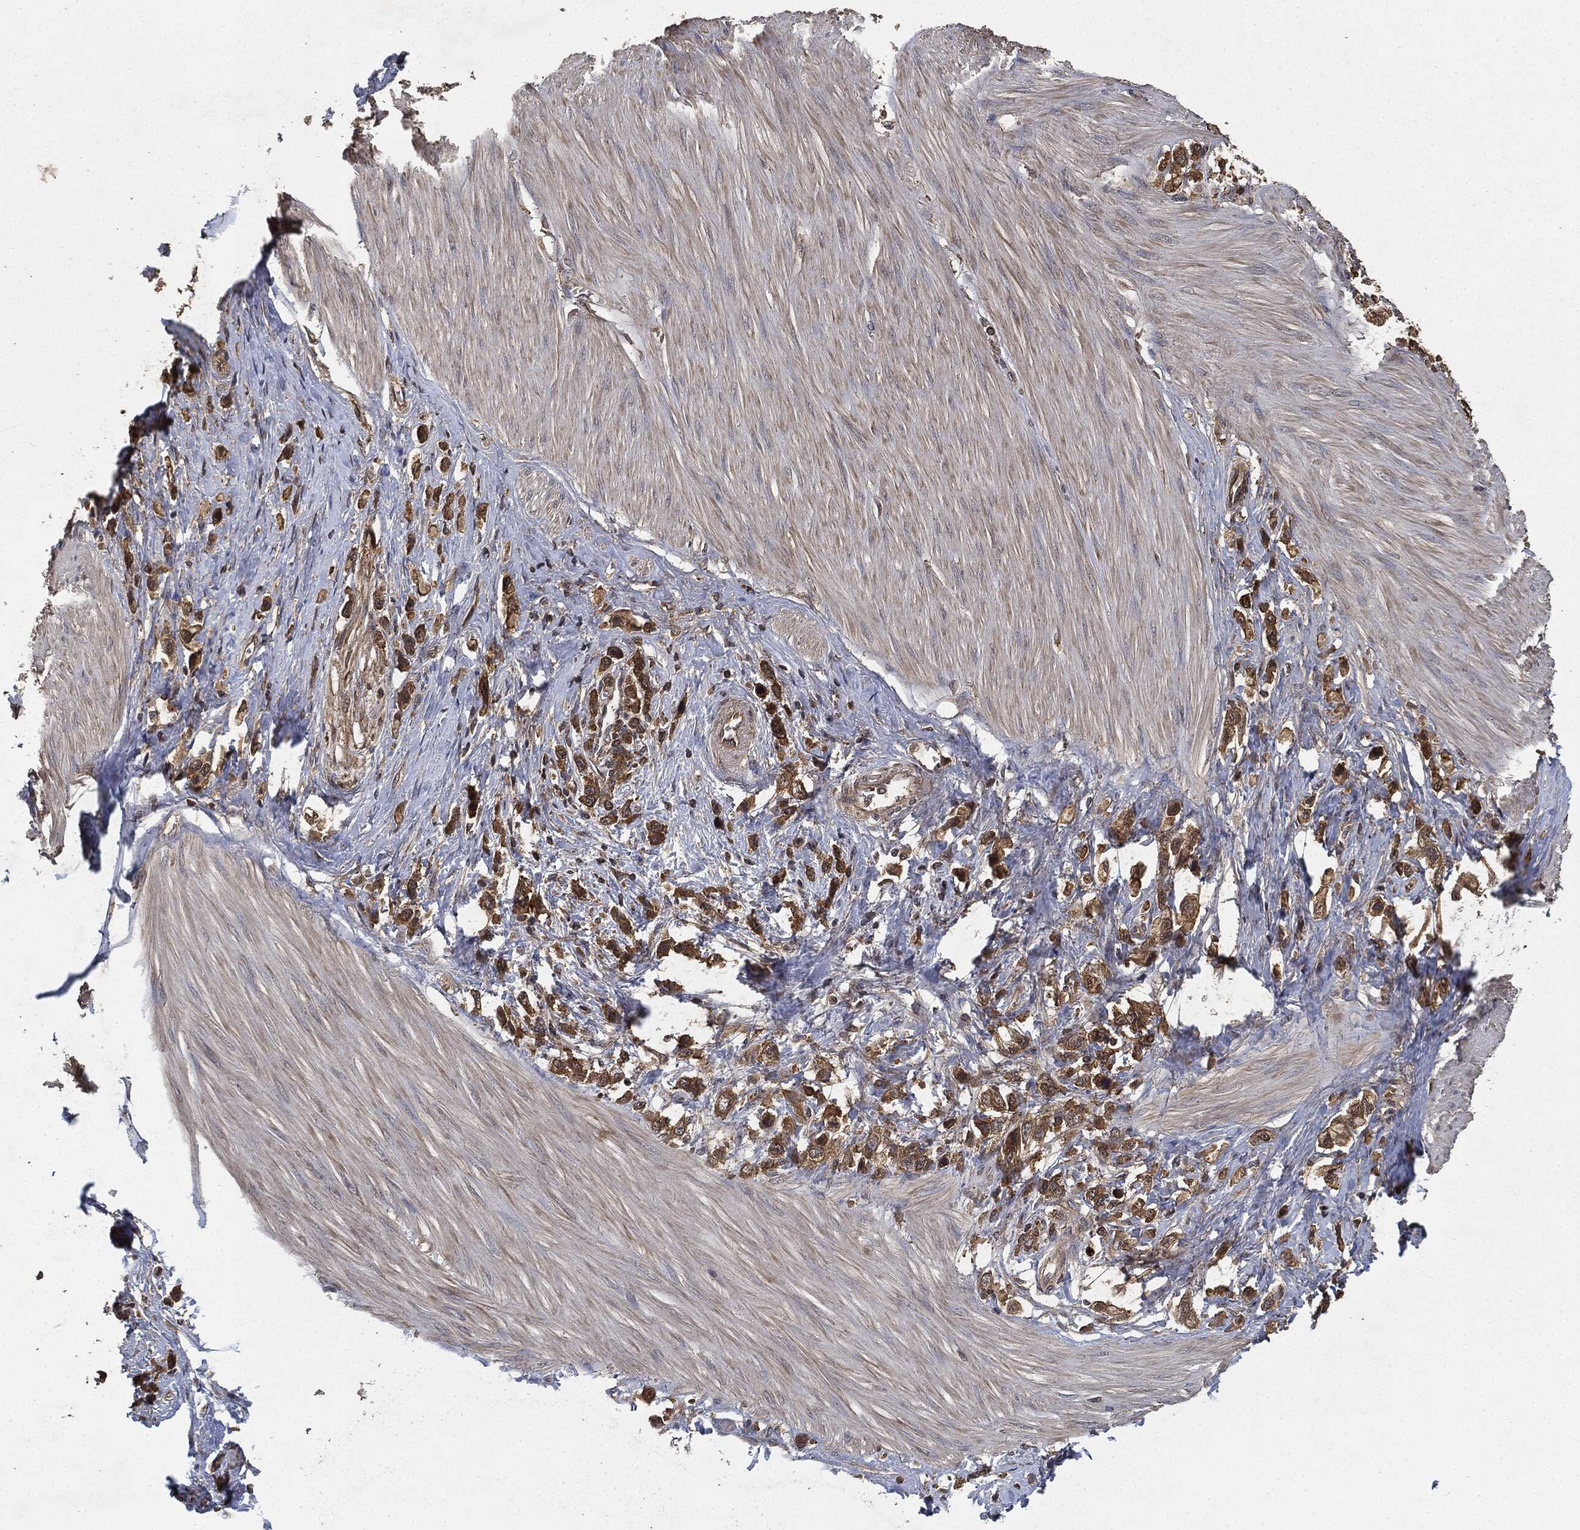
{"staining": {"intensity": "moderate", "quantity": ">75%", "location": "cytoplasmic/membranous"}, "tissue": "stomach cancer", "cell_type": "Tumor cells", "image_type": "cancer", "snomed": [{"axis": "morphology", "description": "Normal tissue, NOS"}, {"axis": "morphology", "description": "Adenocarcinoma, NOS"}, {"axis": "morphology", "description": "Adenocarcinoma, High grade"}, {"axis": "topography", "description": "Stomach, upper"}, {"axis": "topography", "description": "Stomach"}], "caption": "A high-resolution image shows immunohistochemistry staining of stomach high-grade adenocarcinoma, which displays moderate cytoplasmic/membranous staining in approximately >75% of tumor cells. Immunohistochemistry stains the protein in brown and the nuclei are stained blue.", "gene": "BRAF", "patient": {"sex": "female", "age": 65}}